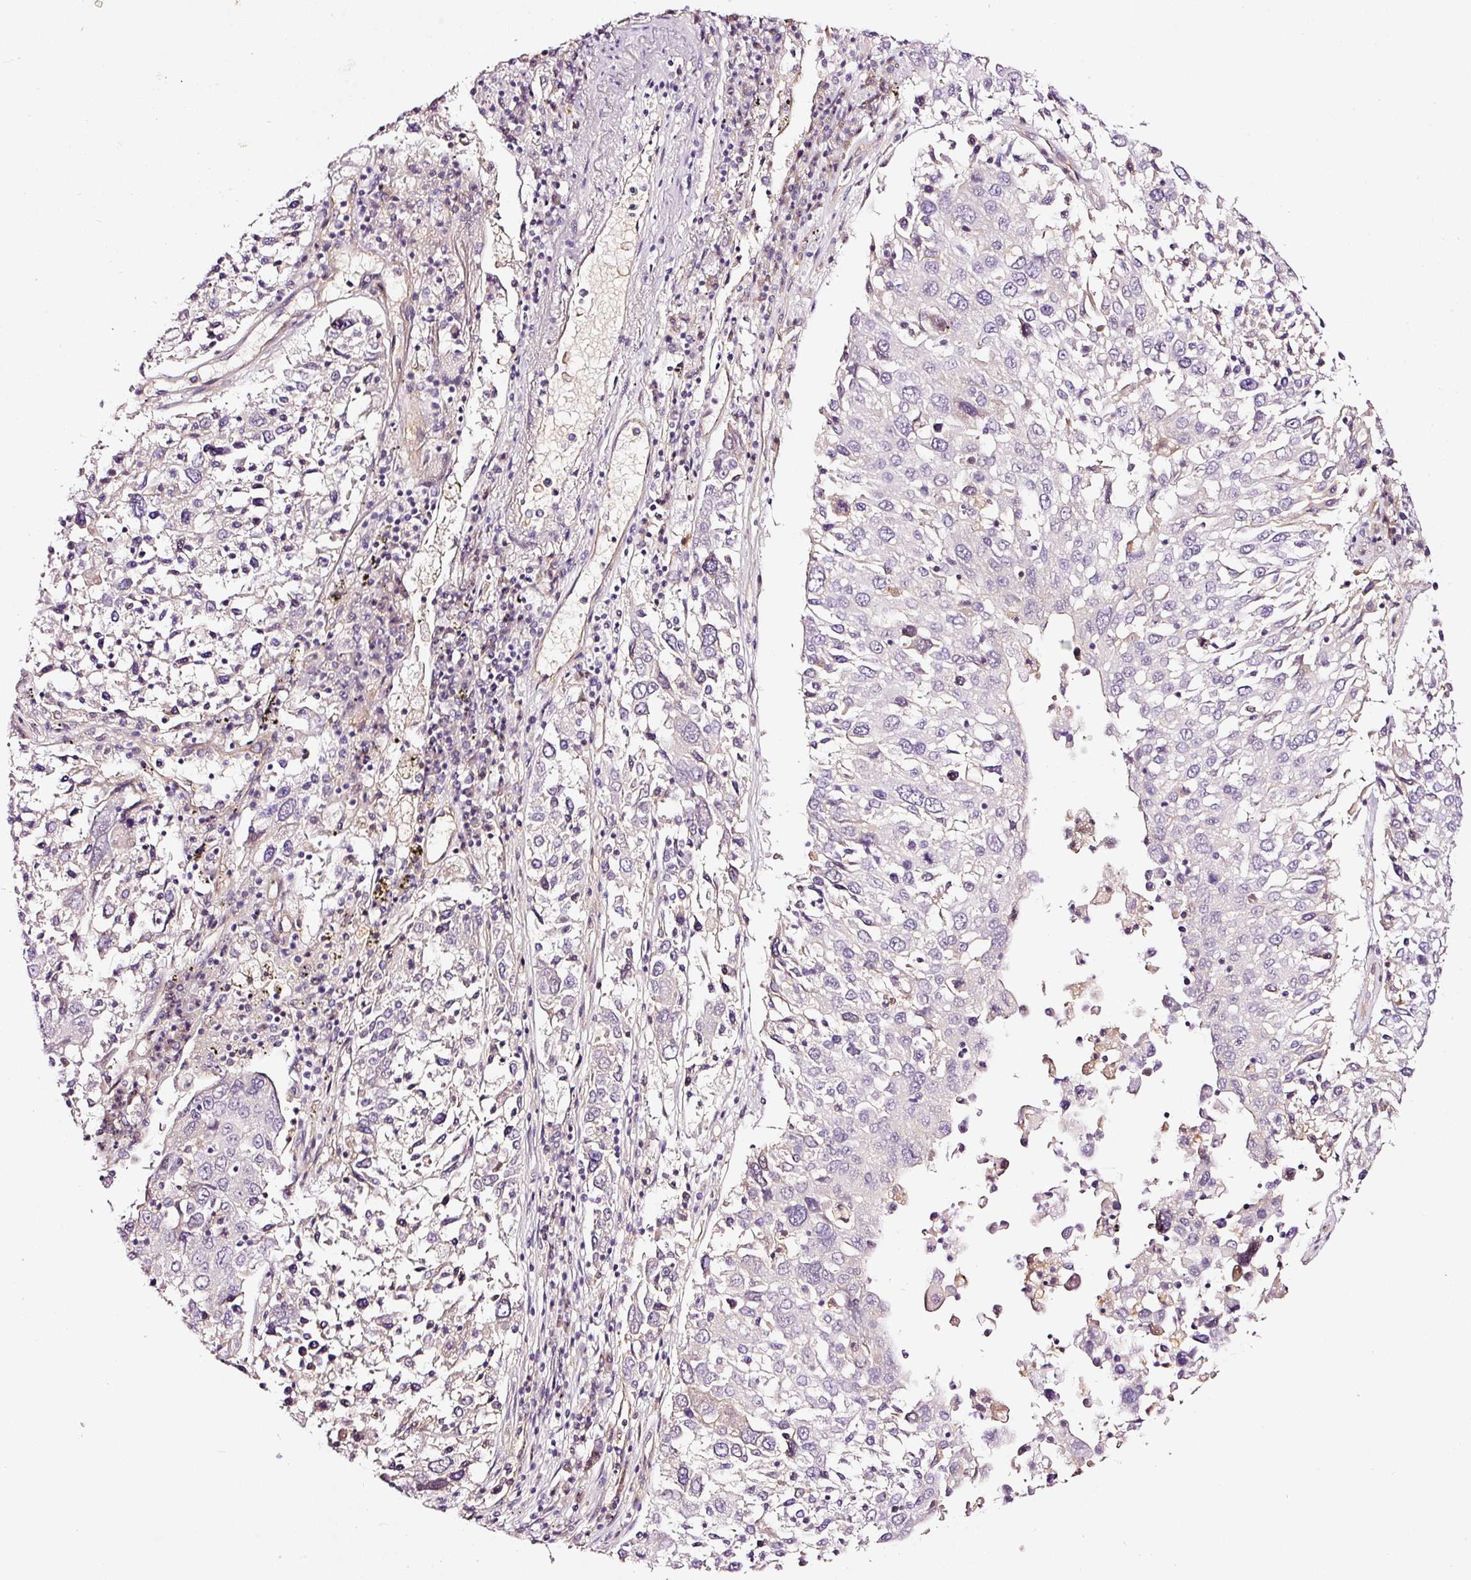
{"staining": {"intensity": "negative", "quantity": "none", "location": "none"}, "tissue": "lung cancer", "cell_type": "Tumor cells", "image_type": "cancer", "snomed": [{"axis": "morphology", "description": "Squamous cell carcinoma, NOS"}, {"axis": "topography", "description": "Lung"}], "caption": "This is a image of immunohistochemistry staining of lung squamous cell carcinoma, which shows no positivity in tumor cells.", "gene": "ABCB4", "patient": {"sex": "male", "age": 65}}